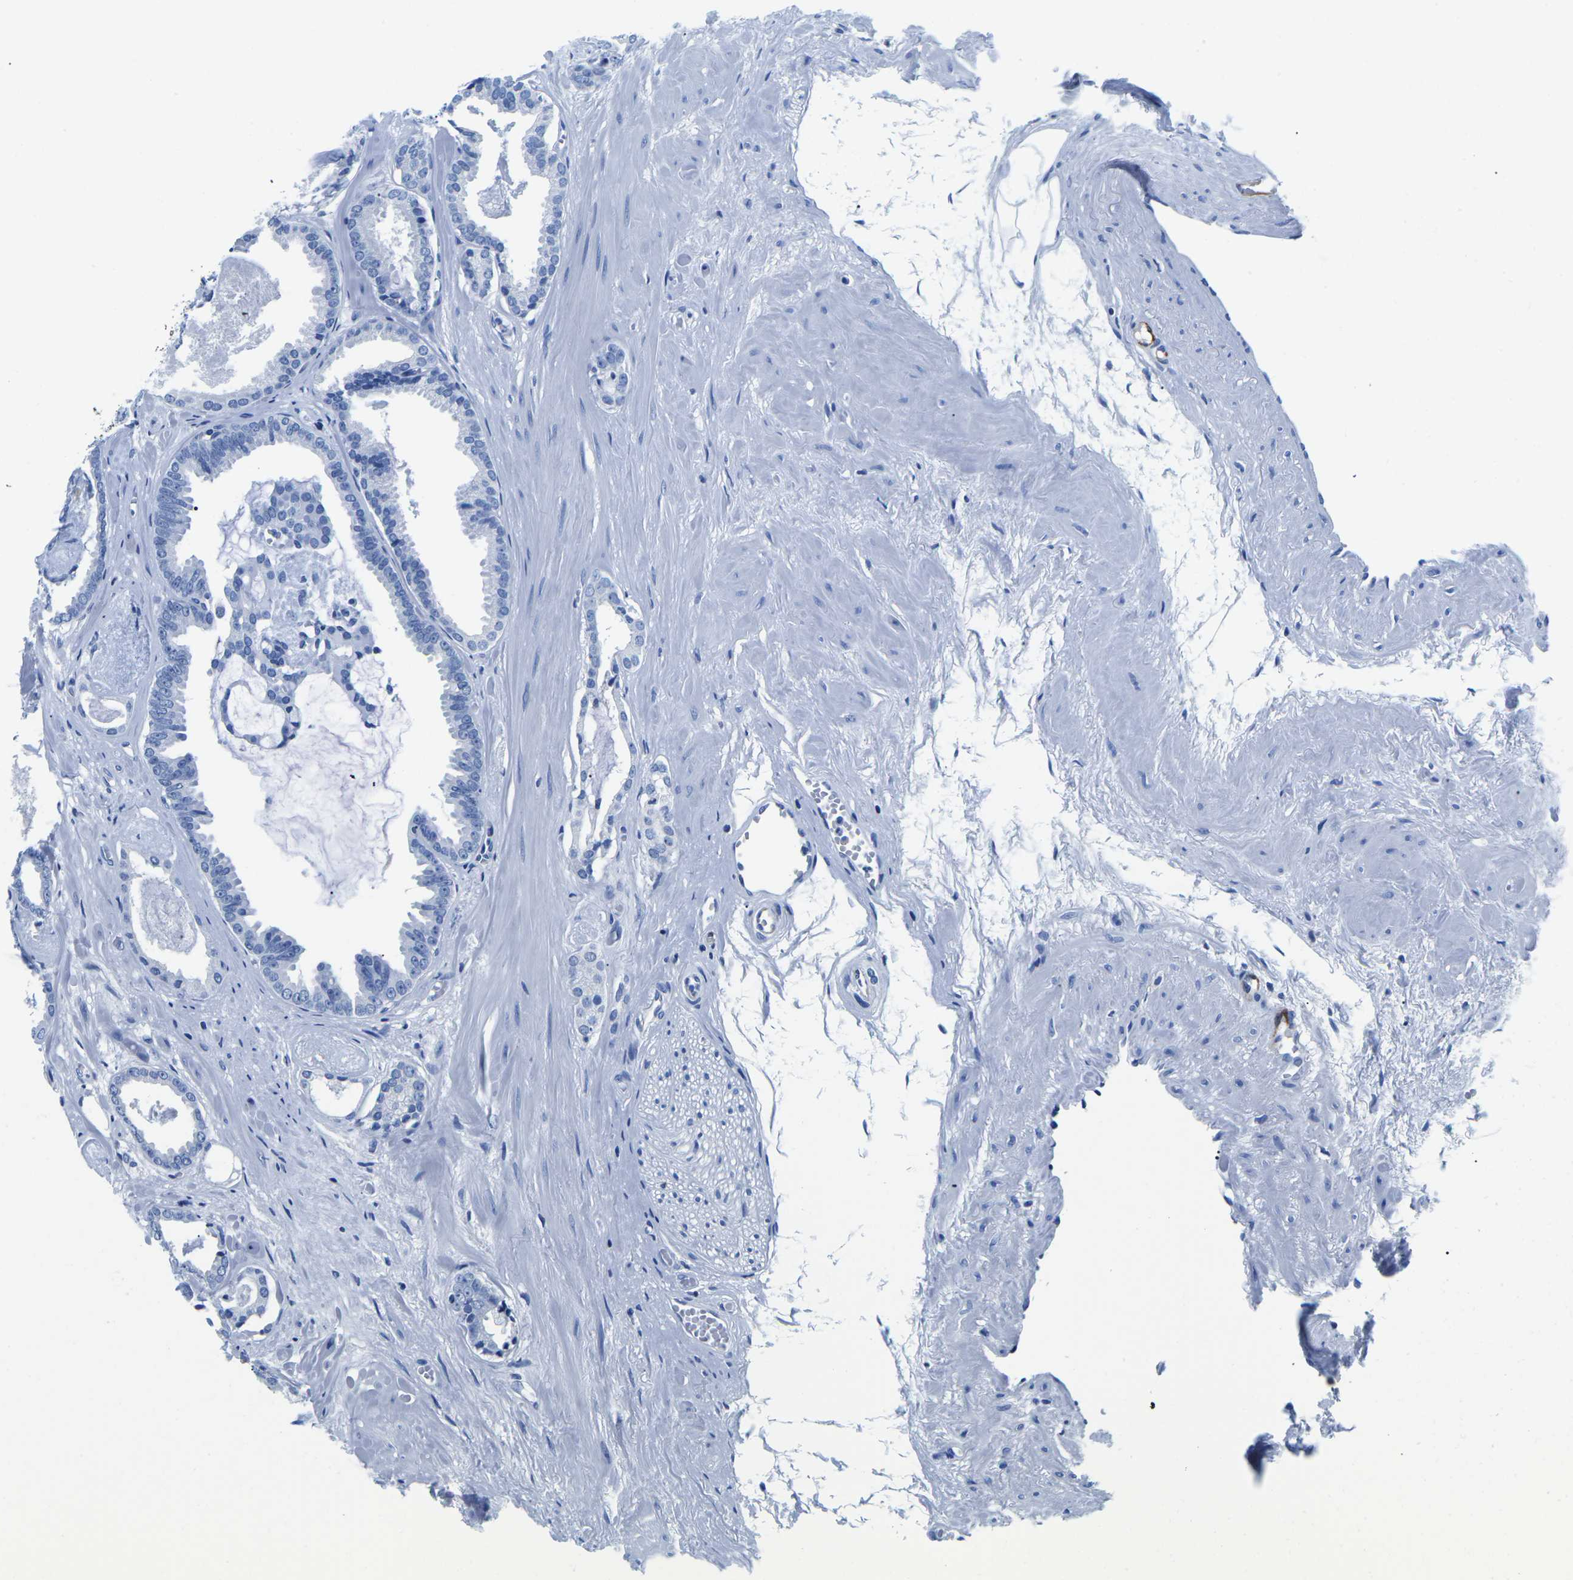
{"staining": {"intensity": "negative", "quantity": "none", "location": "none"}, "tissue": "prostate cancer", "cell_type": "Tumor cells", "image_type": "cancer", "snomed": [{"axis": "morphology", "description": "Adenocarcinoma, Low grade"}, {"axis": "topography", "description": "Prostate"}], "caption": "An immunohistochemistry photomicrograph of adenocarcinoma (low-grade) (prostate) is shown. There is no staining in tumor cells of adenocarcinoma (low-grade) (prostate).", "gene": "CYP1A2", "patient": {"sex": "male", "age": 53}}